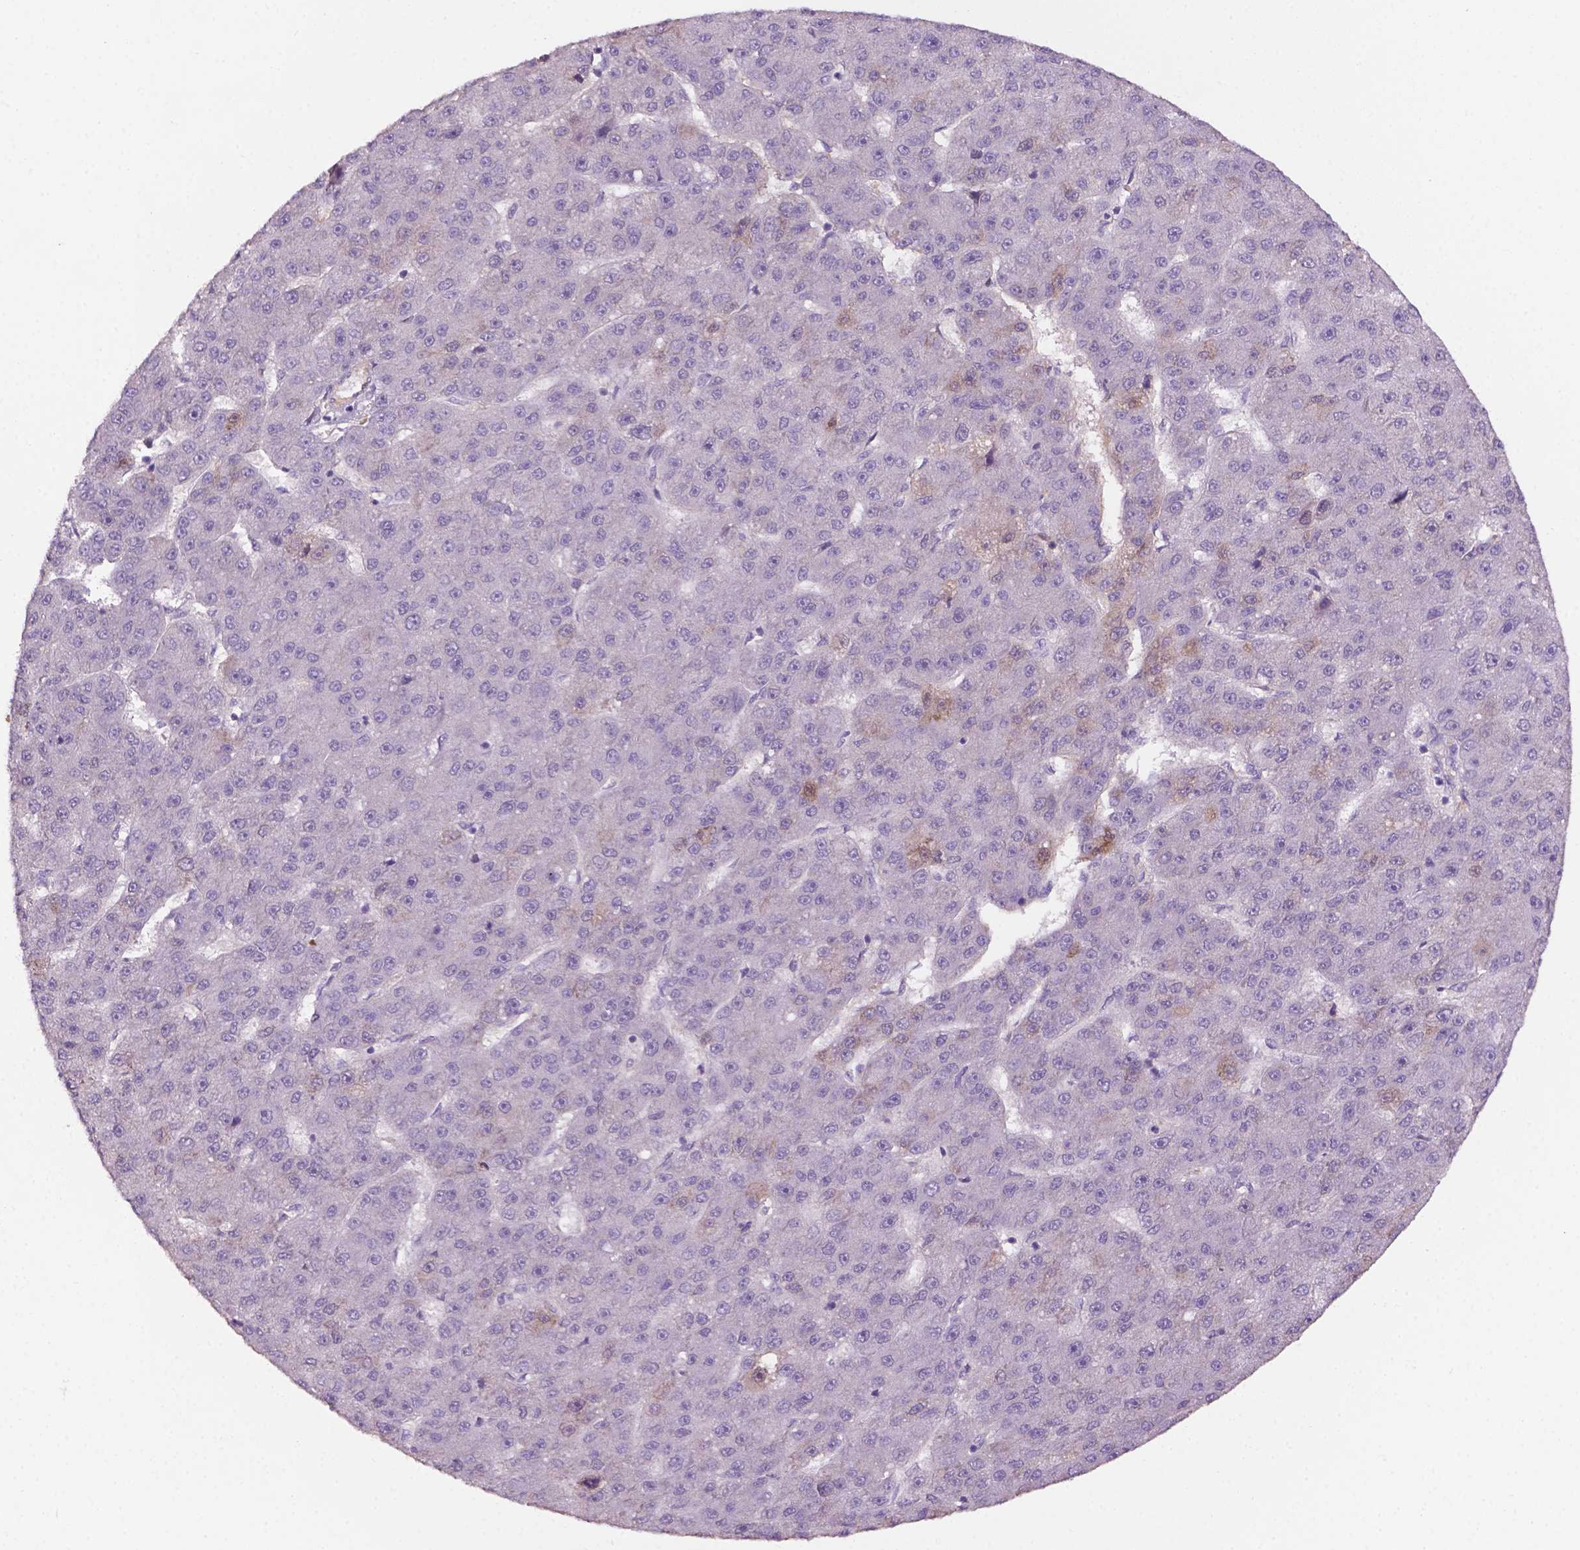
{"staining": {"intensity": "negative", "quantity": "none", "location": "none"}, "tissue": "liver cancer", "cell_type": "Tumor cells", "image_type": "cancer", "snomed": [{"axis": "morphology", "description": "Carcinoma, Hepatocellular, NOS"}, {"axis": "topography", "description": "Liver"}], "caption": "Liver cancer was stained to show a protein in brown. There is no significant expression in tumor cells.", "gene": "FBLN1", "patient": {"sex": "male", "age": 67}}